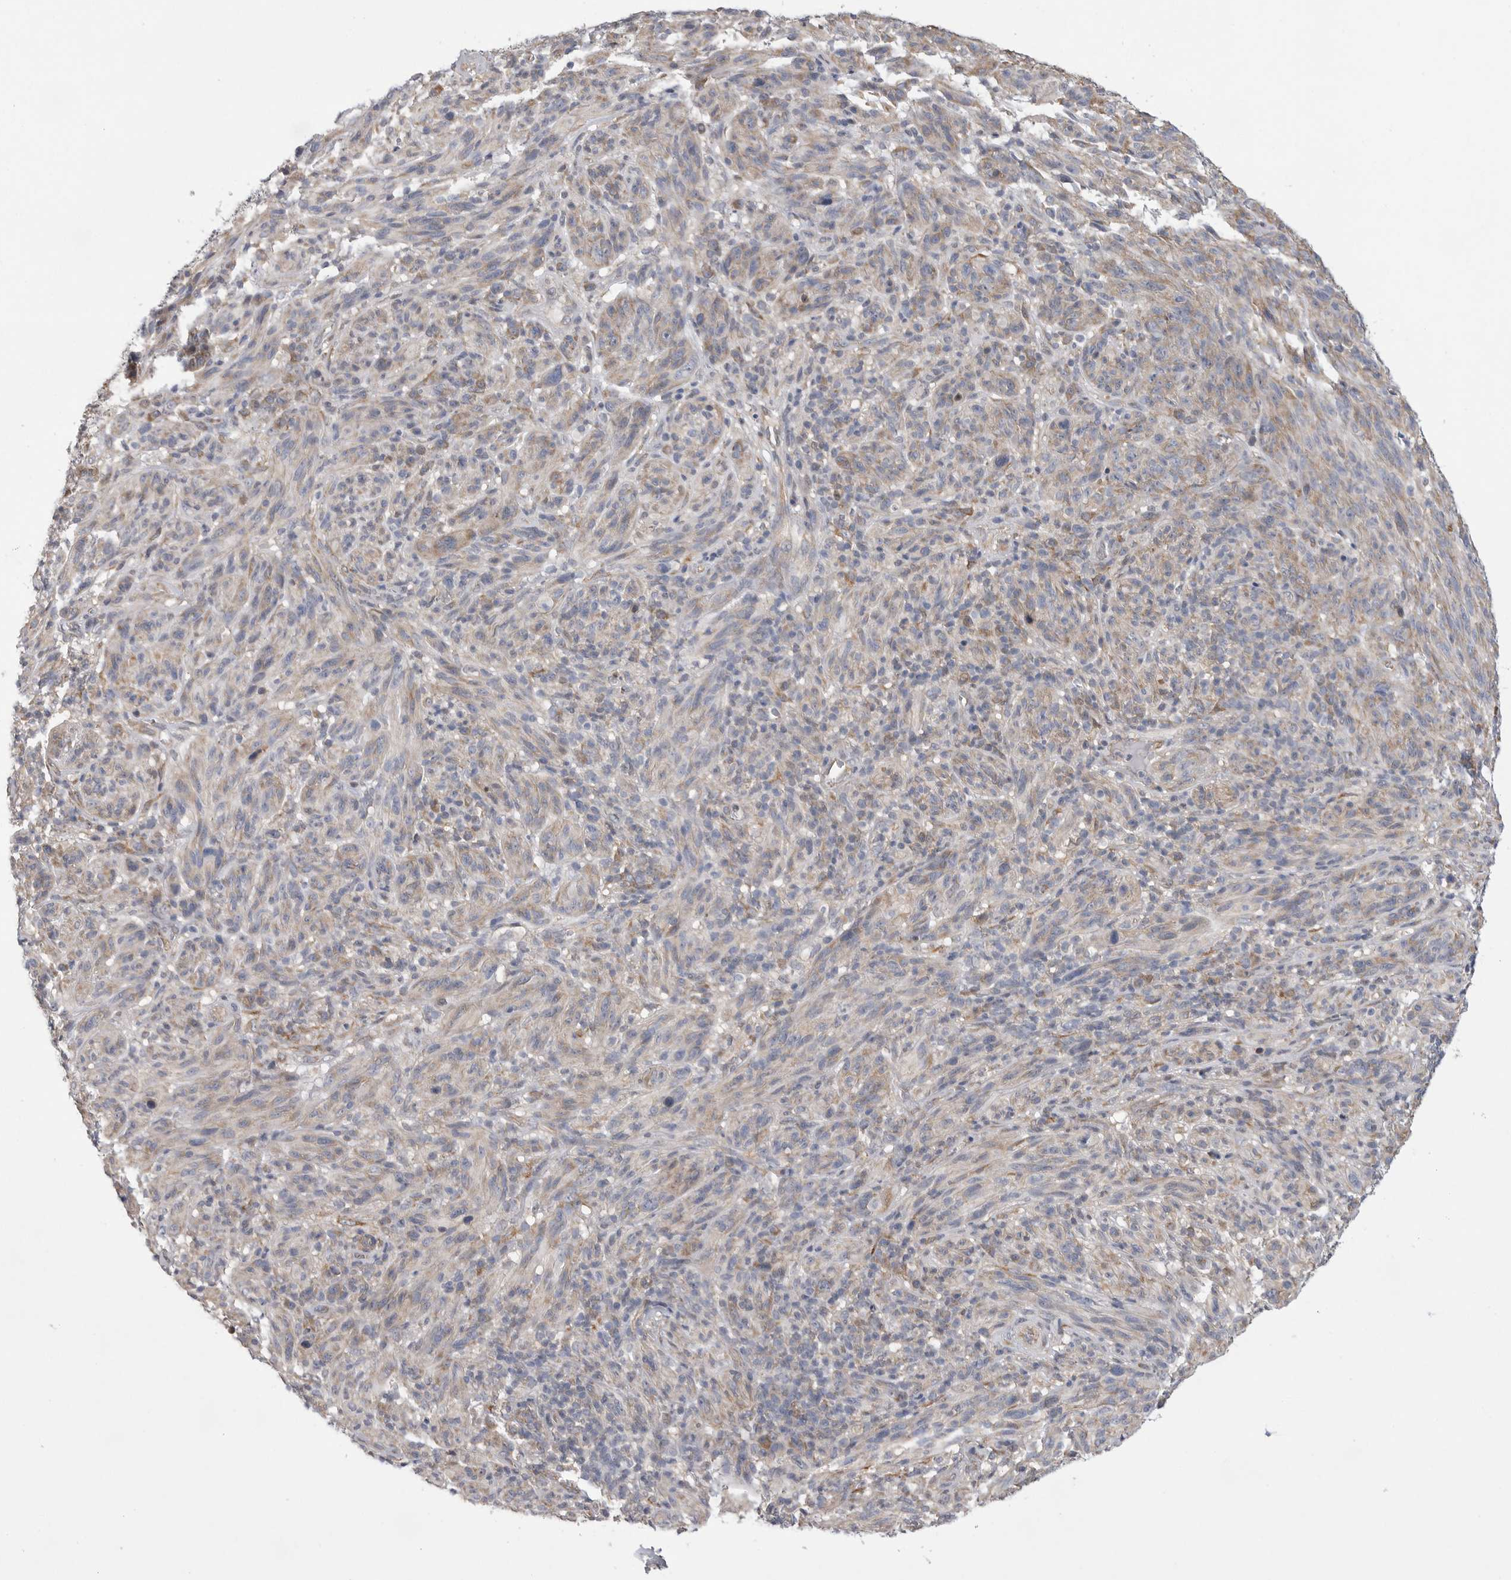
{"staining": {"intensity": "moderate", "quantity": "<25%", "location": "cytoplasmic/membranous"}, "tissue": "melanoma", "cell_type": "Tumor cells", "image_type": "cancer", "snomed": [{"axis": "morphology", "description": "Malignant melanoma, NOS"}, {"axis": "topography", "description": "Skin of head"}], "caption": "Immunohistochemistry (IHC) (DAB) staining of malignant melanoma reveals moderate cytoplasmic/membranous protein staining in about <25% of tumor cells. The staining is performed using DAB brown chromogen to label protein expression. The nuclei are counter-stained blue using hematoxylin.", "gene": "FBXO43", "patient": {"sex": "male", "age": 96}}